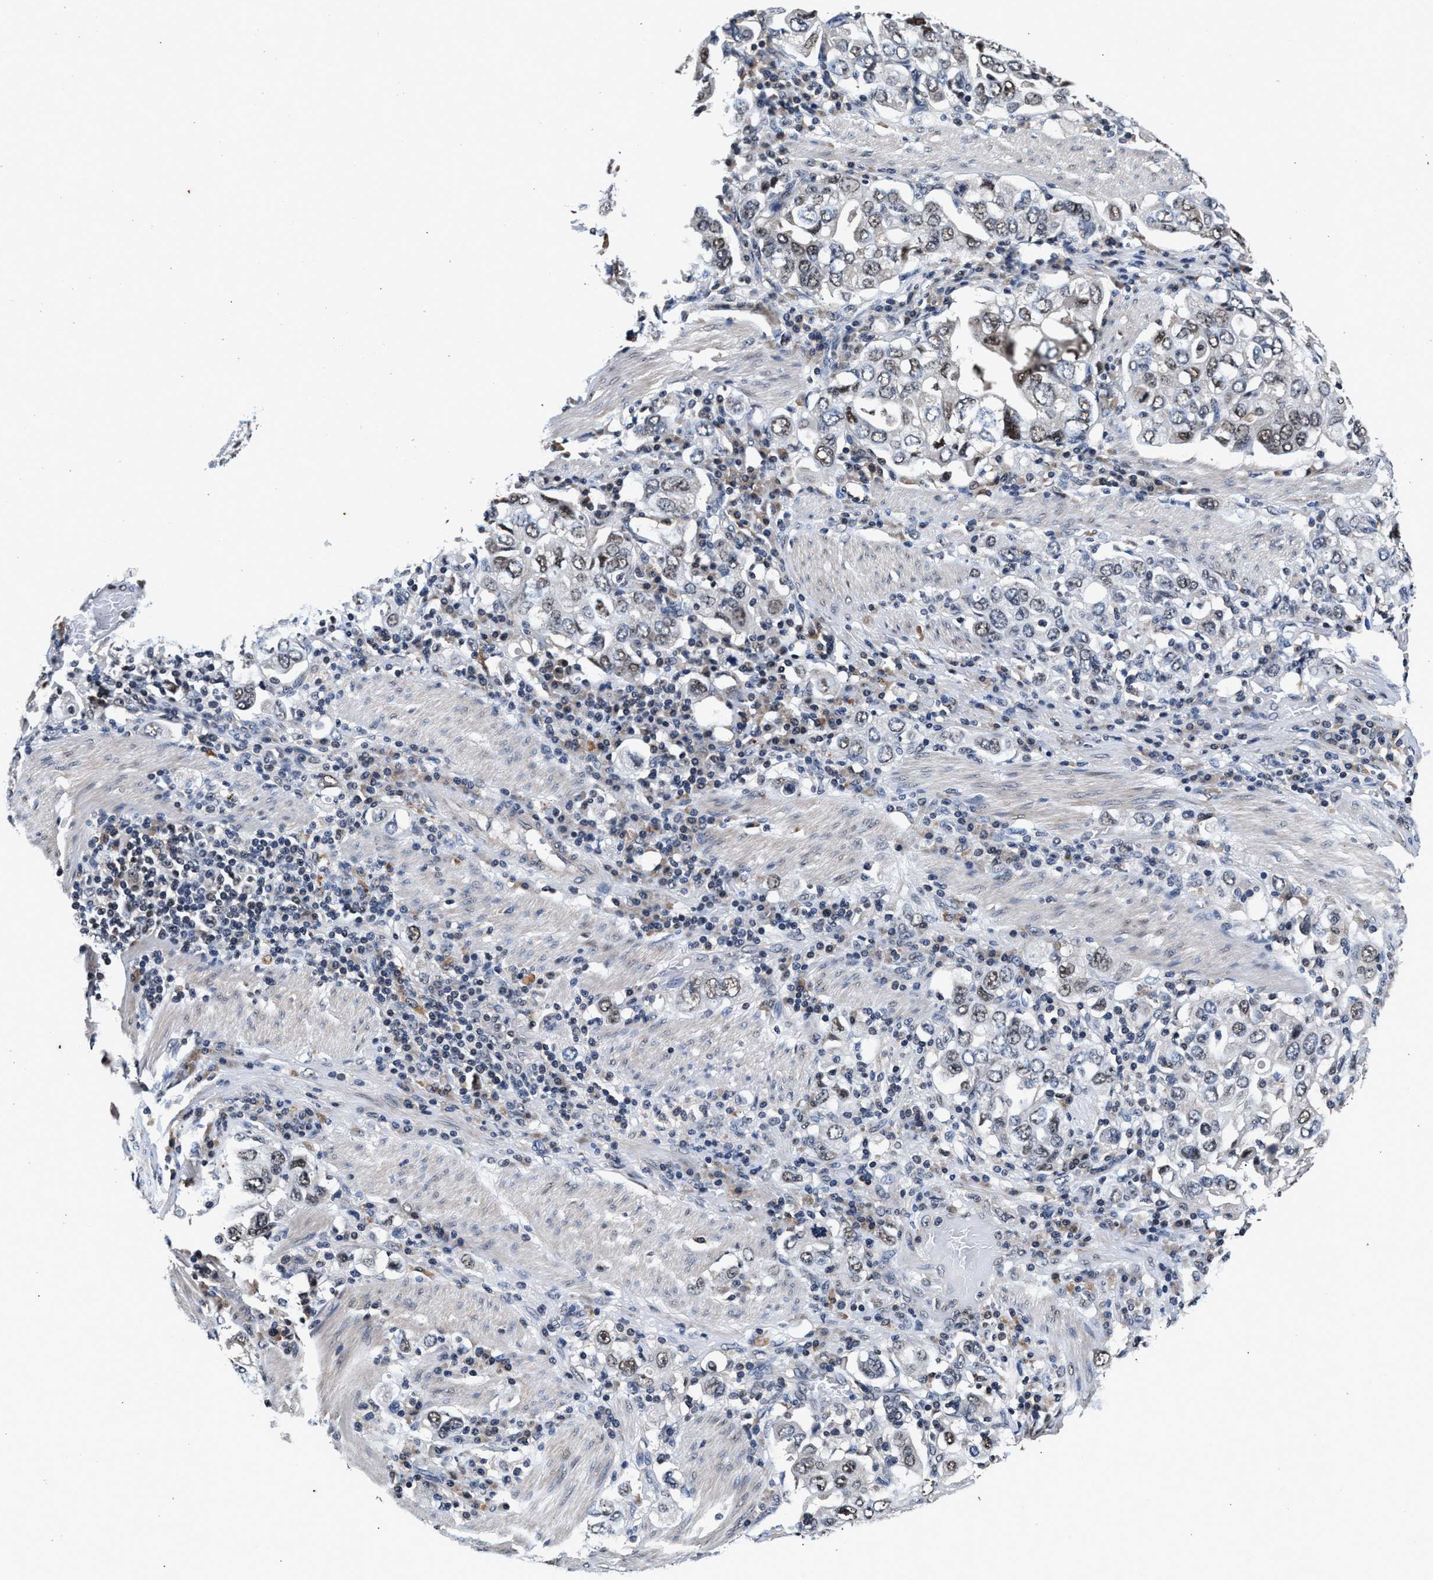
{"staining": {"intensity": "moderate", "quantity": "25%-75%", "location": "nuclear"}, "tissue": "stomach cancer", "cell_type": "Tumor cells", "image_type": "cancer", "snomed": [{"axis": "morphology", "description": "Adenocarcinoma, NOS"}, {"axis": "topography", "description": "Stomach, upper"}], "caption": "Immunohistochemistry (IHC) histopathology image of neoplastic tissue: adenocarcinoma (stomach) stained using immunohistochemistry (IHC) exhibits medium levels of moderate protein expression localized specifically in the nuclear of tumor cells, appearing as a nuclear brown color.", "gene": "USP16", "patient": {"sex": "male", "age": 62}}